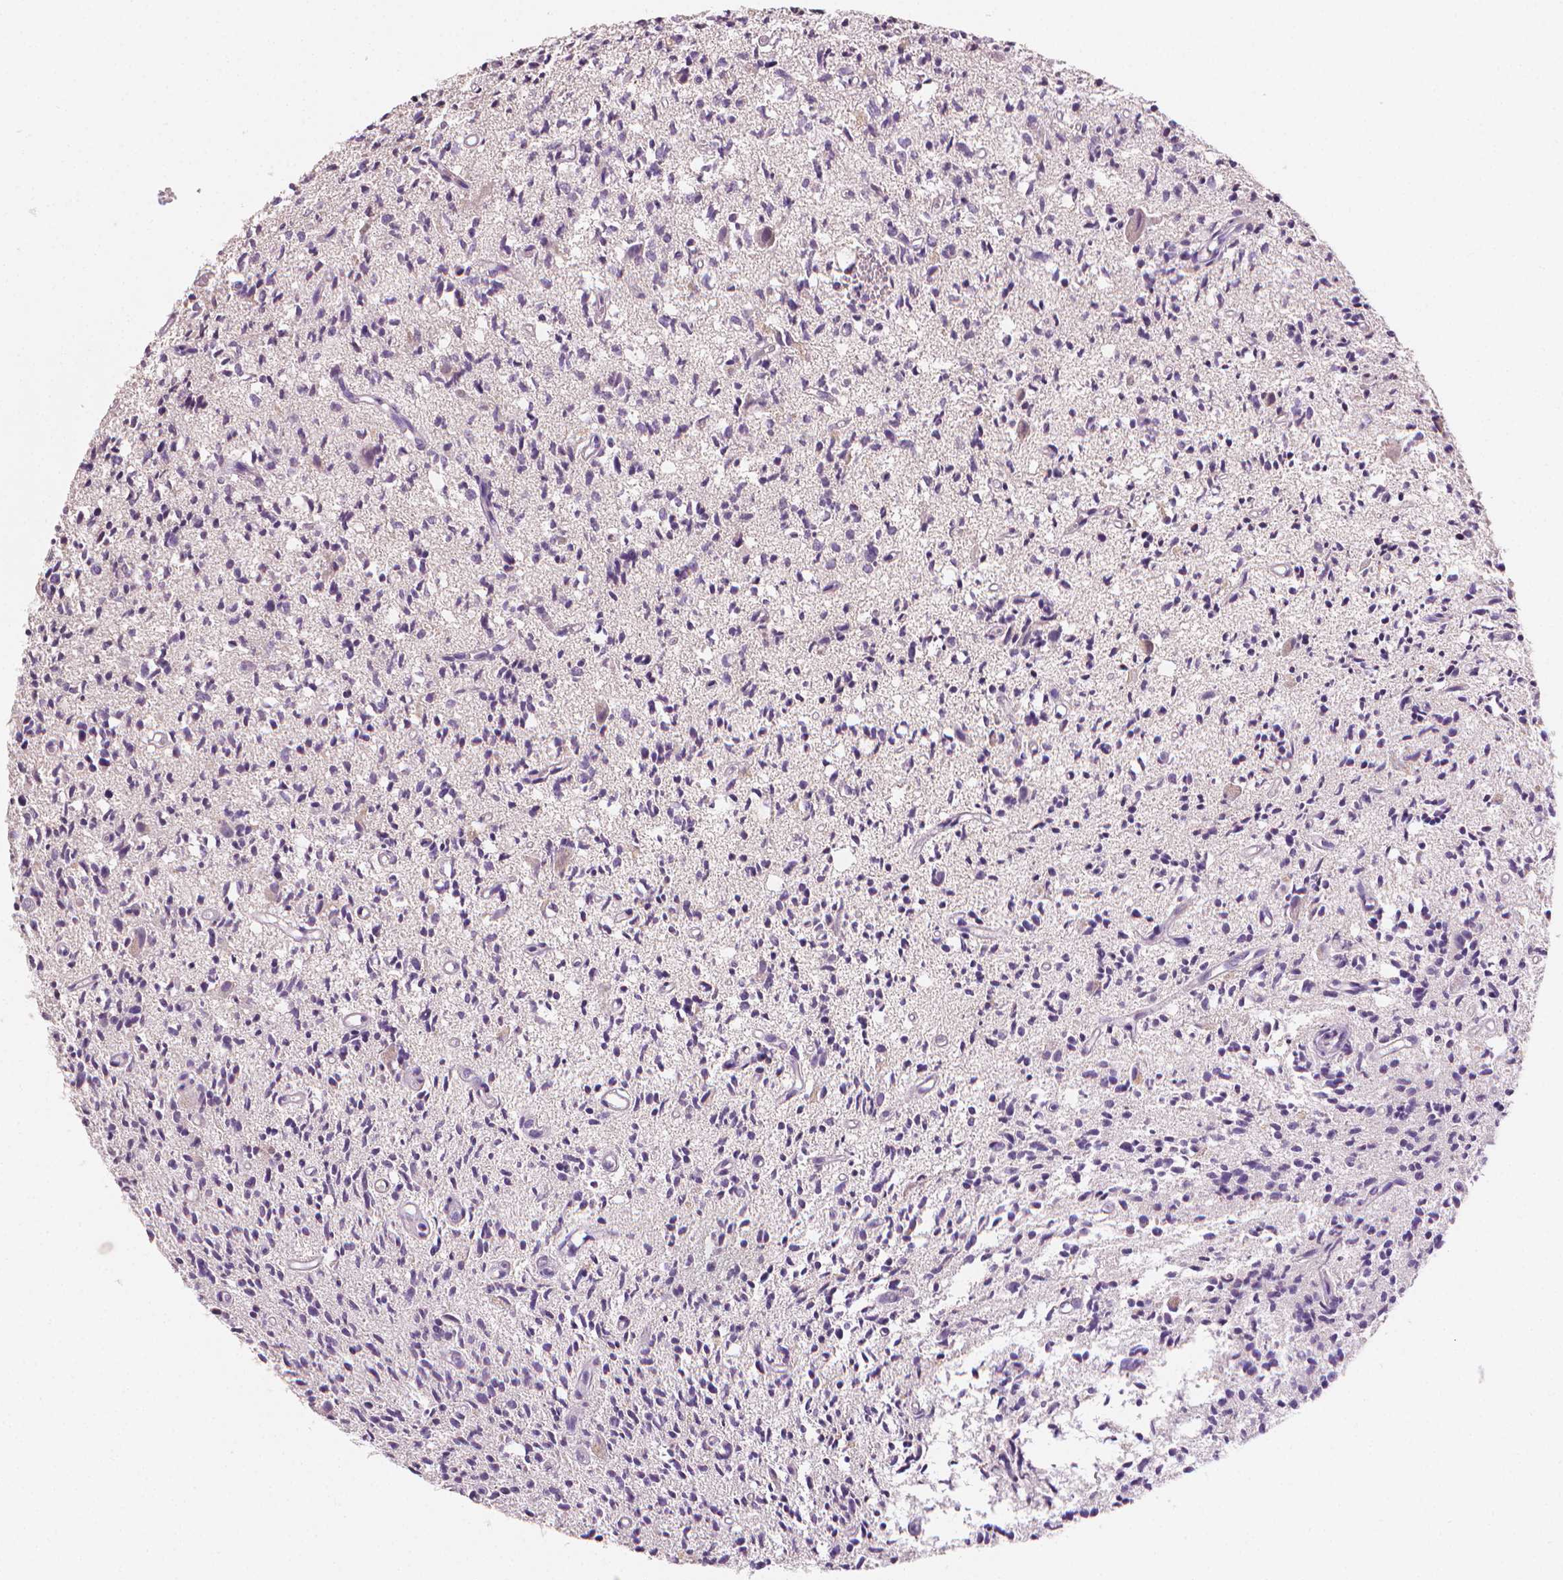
{"staining": {"intensity": "negative", "quantity": "none", "location": "none"}, "tissue": "glioma", "cell_type": "Tumor cells", "image_type": "cancer", "snomed": [{"axis": "morphology", "description": "Glioma, malignant, Low grade"}, {"axis": "topography", "description": "Brain"}], "caption": "This is a image of IHC staining of glioma, which shows no staining in tumor cells. The staining is performed using DAB (3,3'-diaminobenzidine) brown chromogen with nuclei counter-stained in using hematoxylin.", "gene": "FASN", "patient": {"sex": "male", "age": 64}}